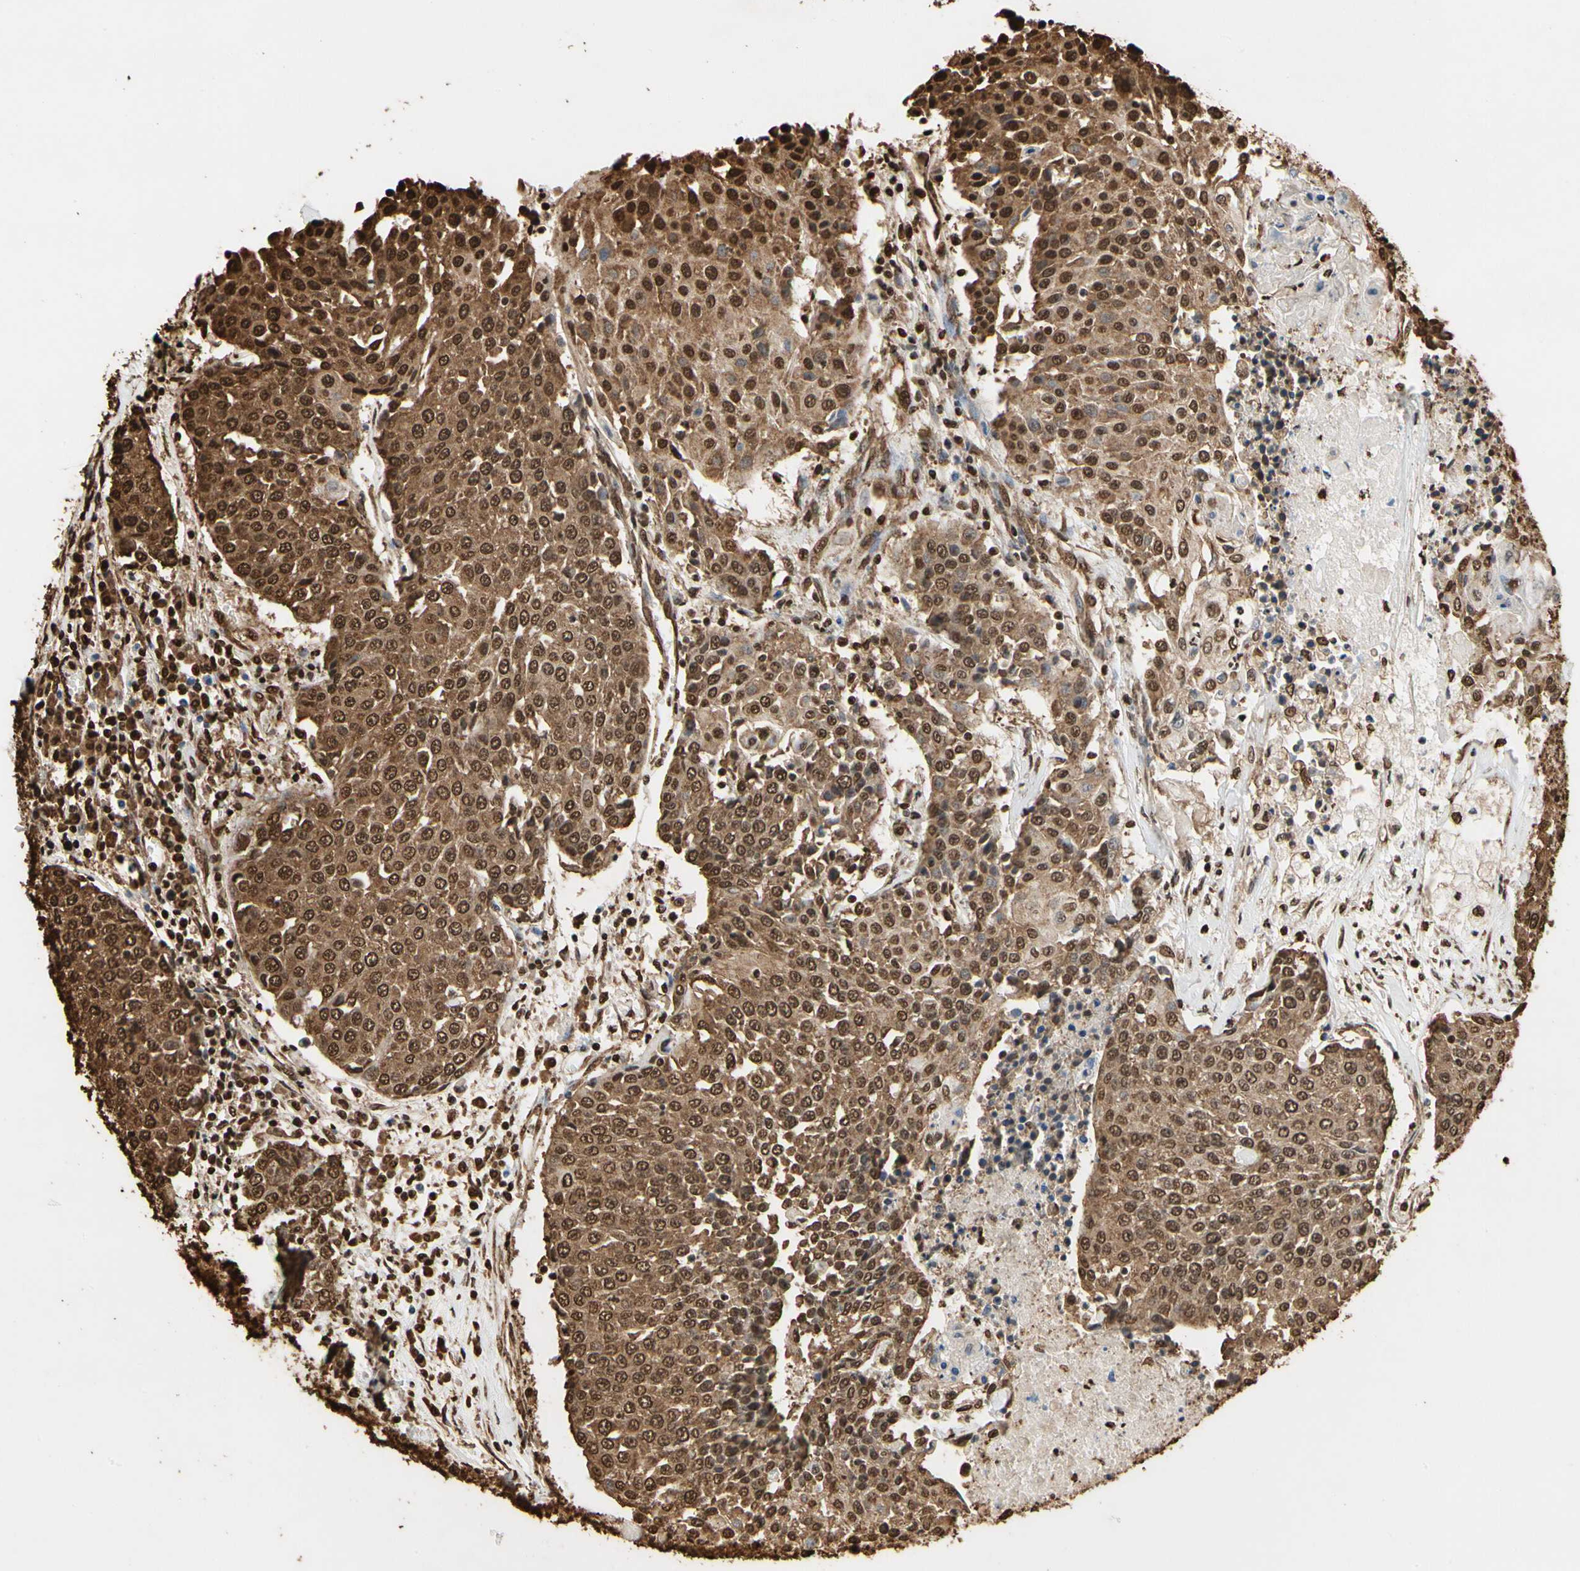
{"staining": {"intensity": "moderate", "quantity": ">75%", "location": "cytoplasmic/membranous,nuclear"}, "tissue": "urothelial cancer", "cell_type": "Tumor cells", "image_type": "cancer", "snomed": [{"axis": "morphology", "description": "Urothelial carcinoma, High grade"}, {"axis": "topography", "description": "Urinary bladder"}], "caption": "IHC (DAB) staining of human high-grade urothelial carcinoma shows moderate cytoplasmic/membranous and nuclear protein expression in about >75% of tumor cells. Immunohistochemistry (ihc) stains the protein of interest in brown and the nuclei are stained blue.", "gene": "HNRNPK", "patient": {"sex": "female", "age": 85}}